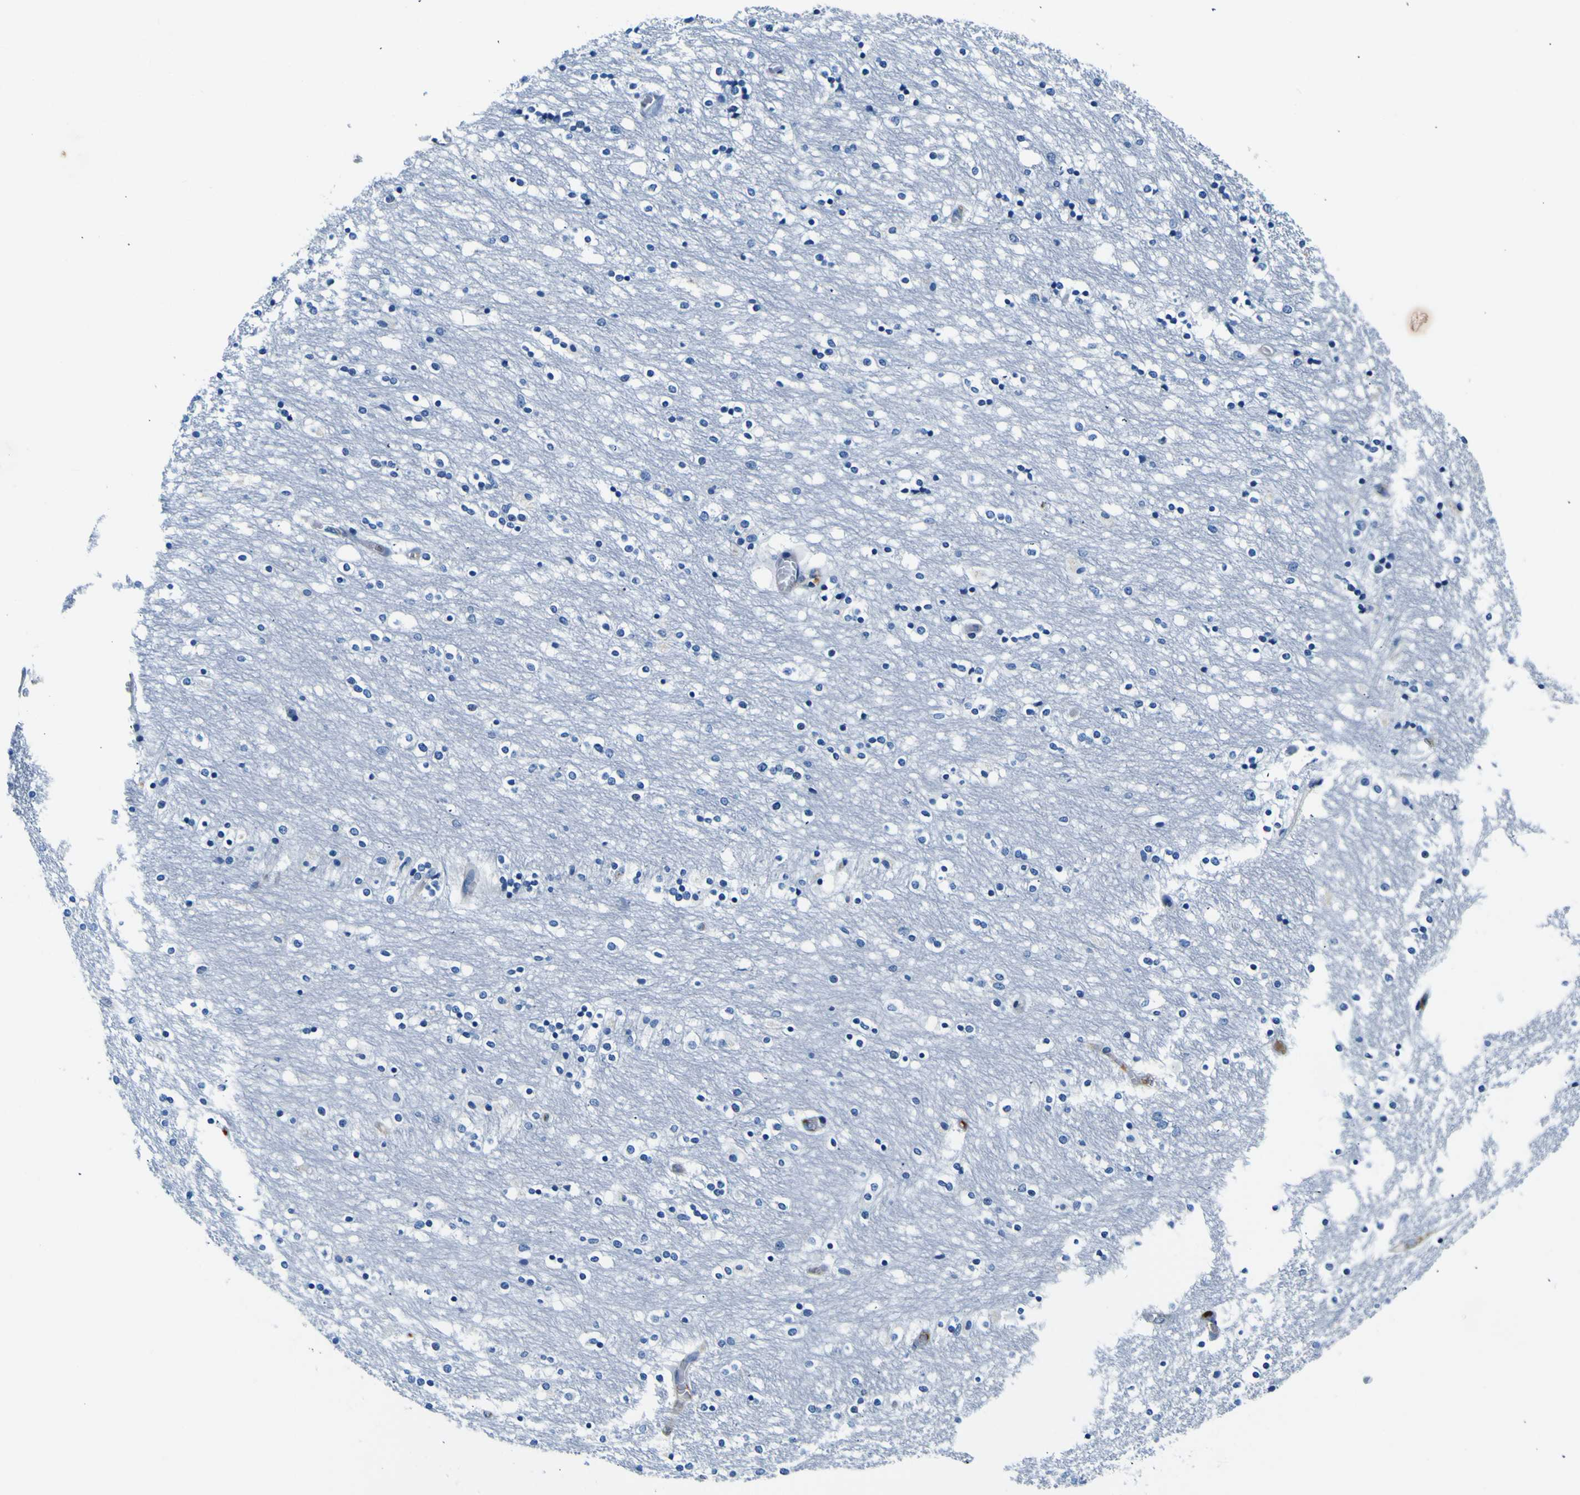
{"staining": {"intensity": "negative", "quantity": "none", "location": "none"}, "tissue": "caudate", "cell_type": "Glial cells", "image_type": "normal", "snomed": [{"axis": "morphology", "description": "Normal tissue, NOS"}, {"axis": "topography", "description": "Lateral ventricle wall"}], "caption": "This micrograph is of unremarkable caudate stained with immunohistochemistry to label a protein in brown with the nuclei are counter-stained blue. There is no positivity in glial cells. (DAB IHC, high magnification).", "gene": "ADGRA2", "patient": {"sex": "female", "age": 54}}